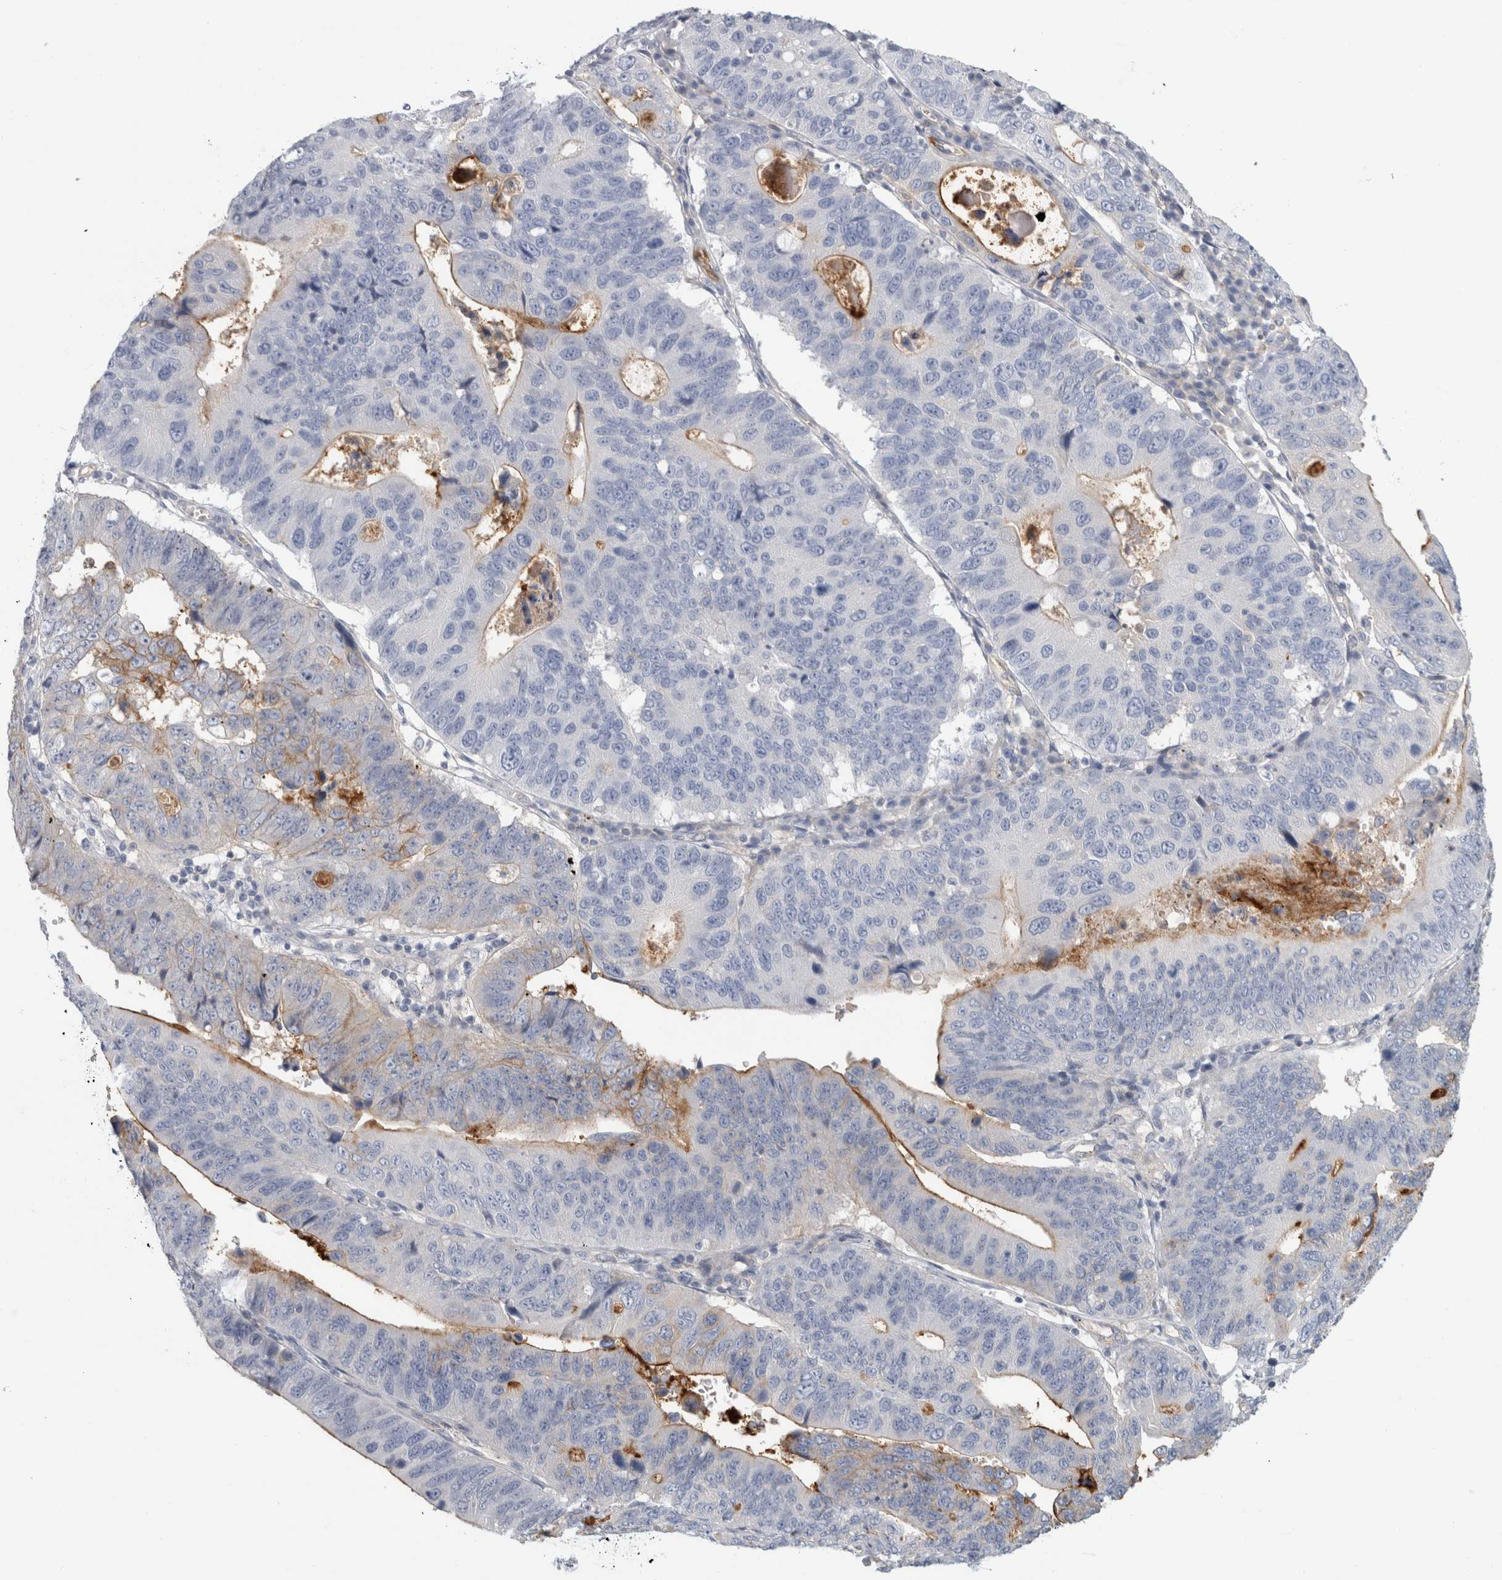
{"staining": {"intensity": "moderate", "quantity": "<25%", "location": "cytoplasmic/membranous"}, "tissue": "stomach cancer", "cell_type": "Tumor cells", "image_type": "cancer", "snomed": [{"axis": "morphology", "description": "Adenocarcinoma, NOS"}, {"axis": "topography", "description": "Stomach"}], "caption": "Moderate cytoplasmic/membranous positivity for a protein is present in approximately <25% of tumor cells of stomach adenocarcinoma using immunohistochemistry.", "gene": "CD55", "patient": {"sex": "male", "age": 59}}